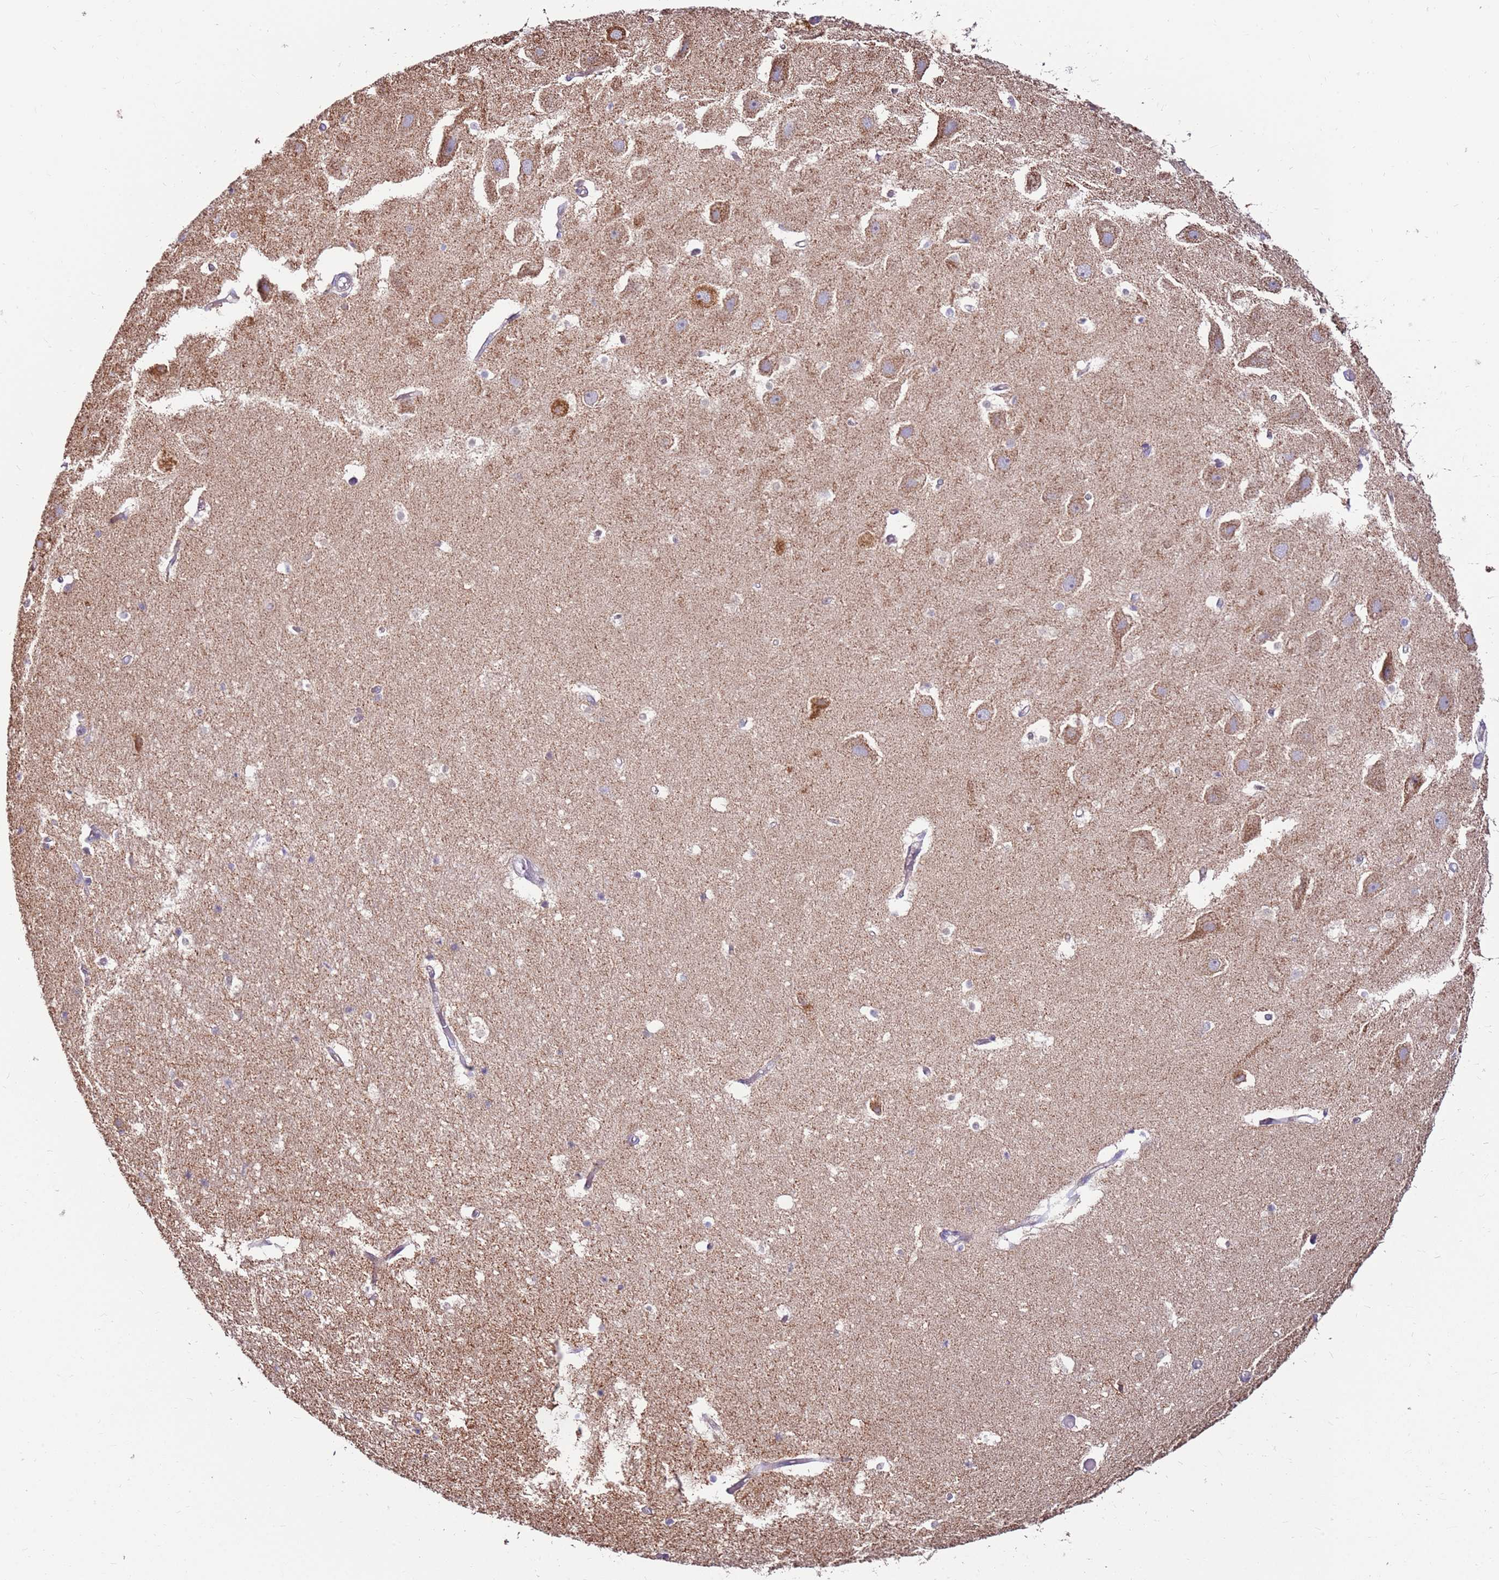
{"staining": {"intensity": "negative", "quantity": "none", "location": "none"}, "tissue": "hippocampus", "cell_type": "Glial cells", "image_type": "normal", "snomed": [{"axis": "morphology", "description": "Normal tissue, NOS"}, {"axis": "topography", "description": "Hippocampus"}], "caption": "This photomicrograph is of normal hippocampus stained with IHC to label a protein in brown with the nuclei are counter-stained blue. There is no positivity in glial cells. (Brightfield microscopy of DAB immunohistochemistry at high magnification).", "gene": "SLC44A4", "patient": {"sex": "female", "age": 52}}